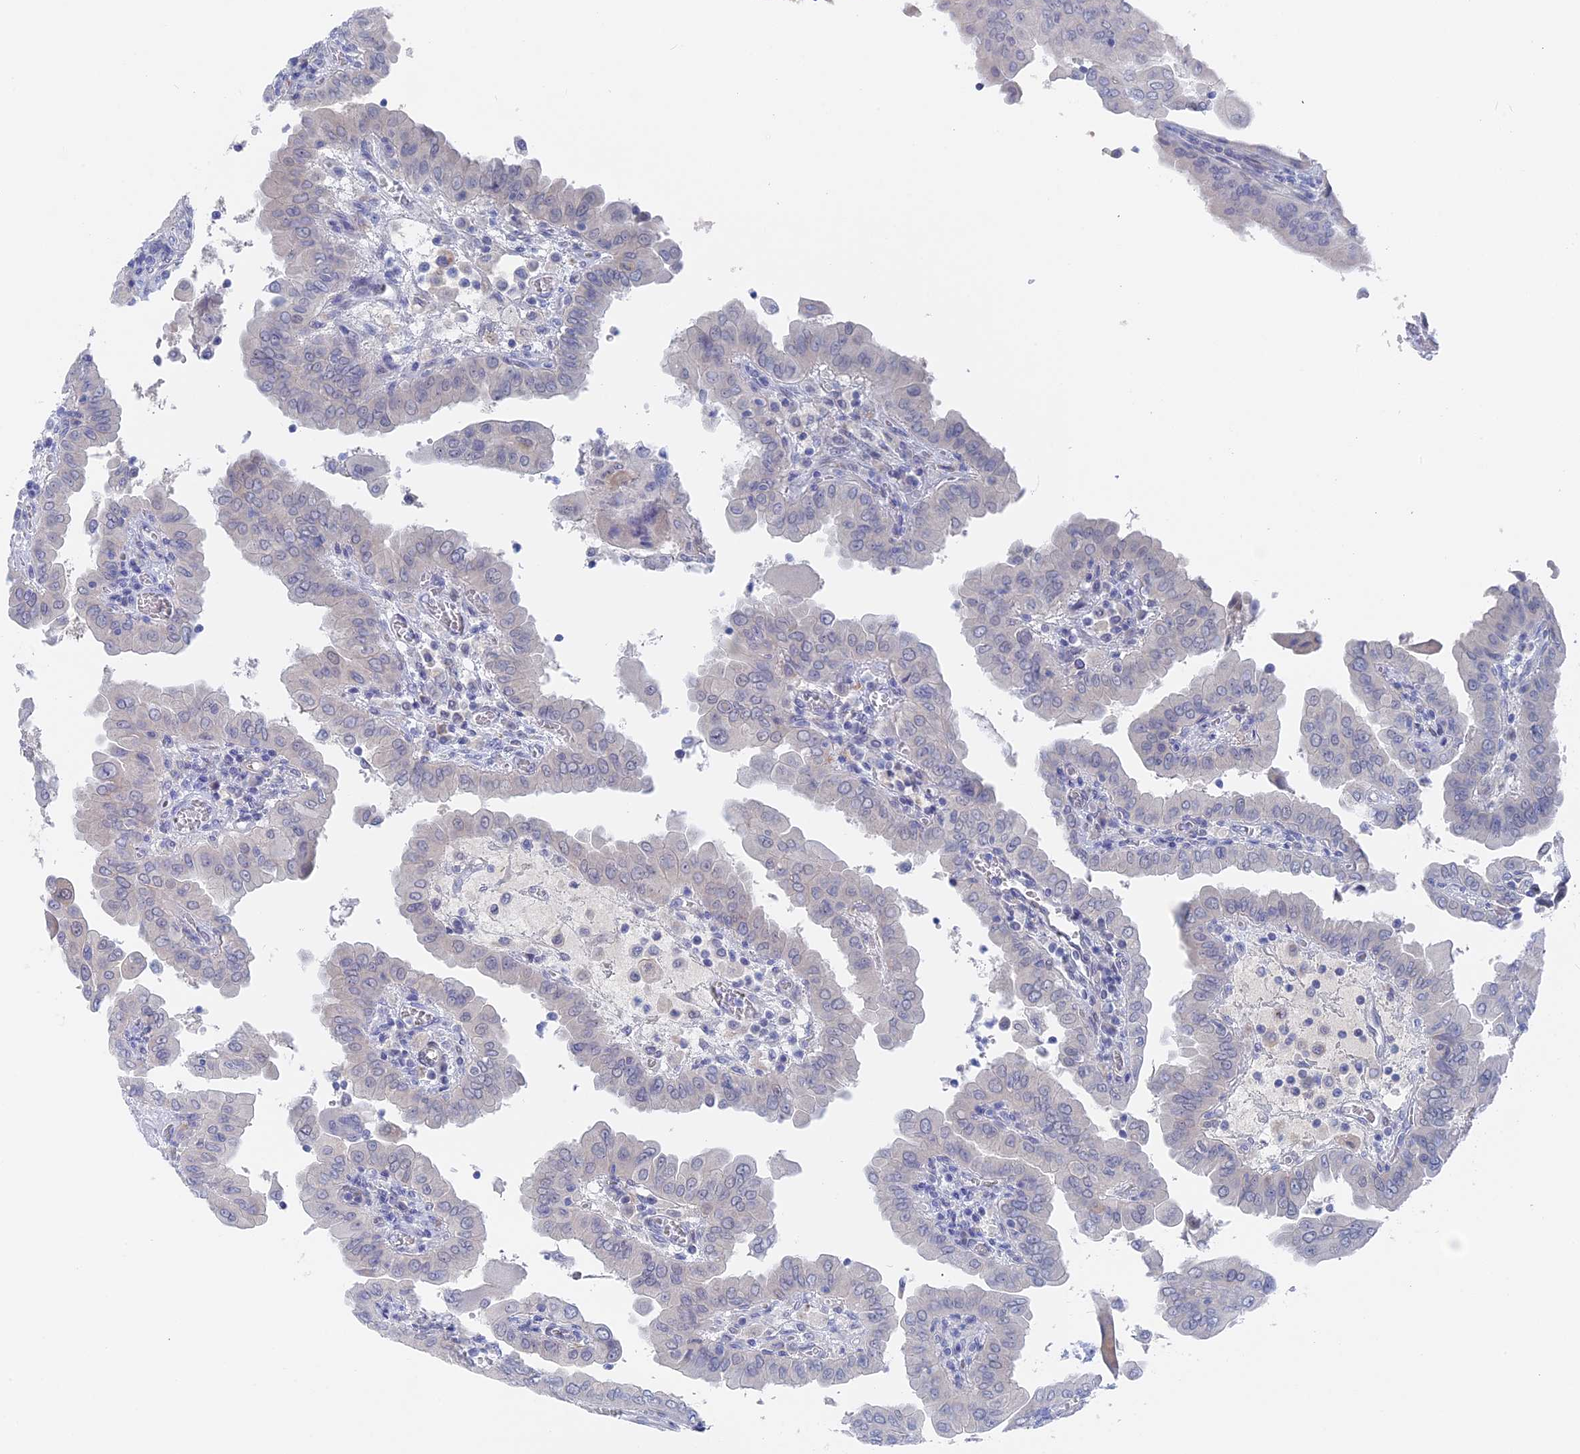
{"staining": {"intensity": "negative", "quantity": "none", "location": "none"}, "tissue": "thyroid cancer", "cell_type": "Tumor cells", "image_type": "cancer", "snomed": [{"axis": "morphology", "description": "Papillary adenocarcinoma, NOS"}, {"axis": "topography", "description": "Thyroid gland"}], "caption": "The immunohistochemistry histopathology image has no significant staining in tumor cells of thyroid cancer tissue.", "gene": "DACT3", "patient": {"sex": "male", "age": 33}}